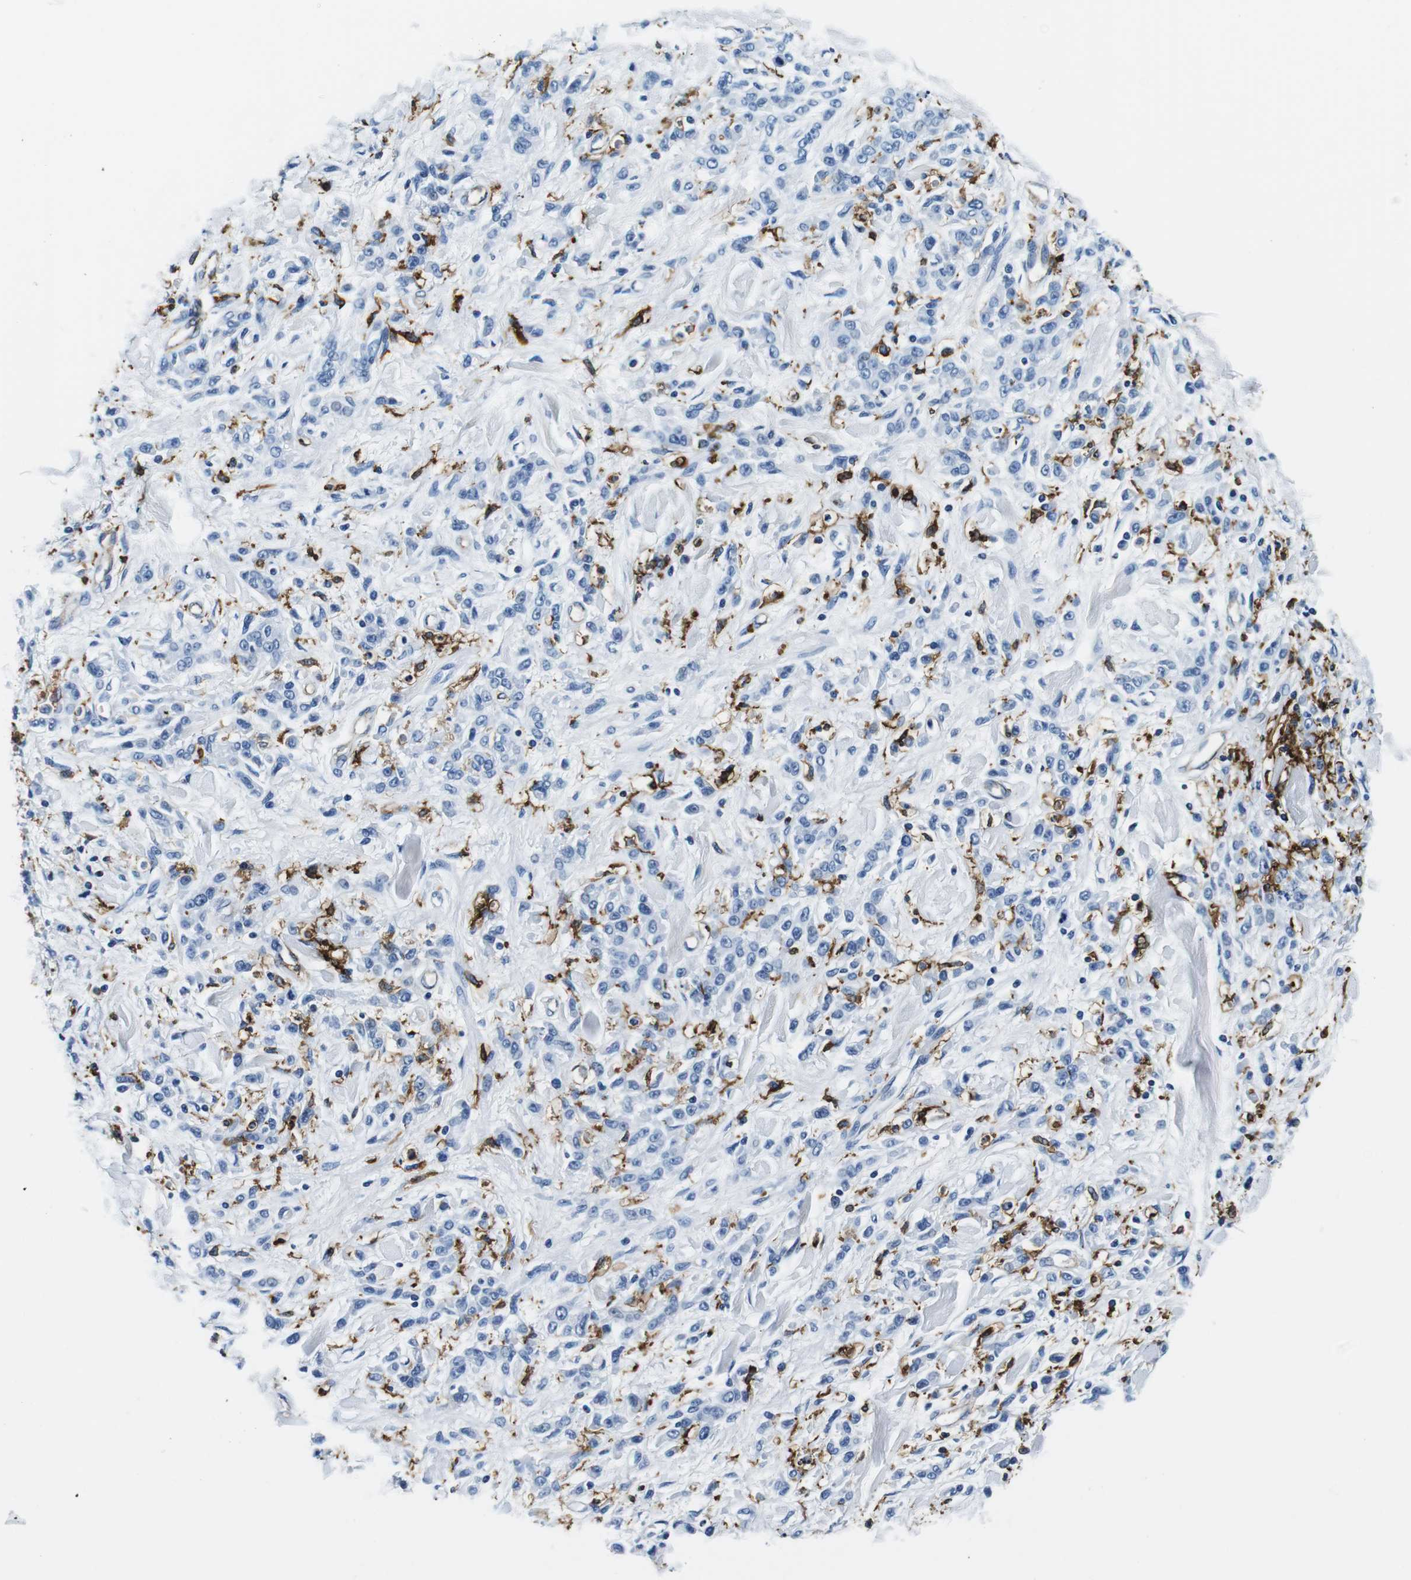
{"staining": {"intensity": "negative", "quantity": "none", "location": "none"}, "tissue": "stomach cancer", "cell_type": "Tumor cells", "image_type": "cancer", "snomed": [{"axis": "morphology", "description": "Normal tissue, NOS"}, {"axis": "morphology", "description": "Adenocarcinoma, NOS"}, {"axis": "topography", "description": "Stomach"}], "caption": "High power microscopy photomicrograph of an immunohistochemistry micrograph of stomach adenocarcinoma, revealing no significant positivity in tumor cells. (Immunohistochemistry, brightfield microscopy, high magnification).", "gene": "HLA-DRB1", "patient": {"sex": "male", "age": 82}}